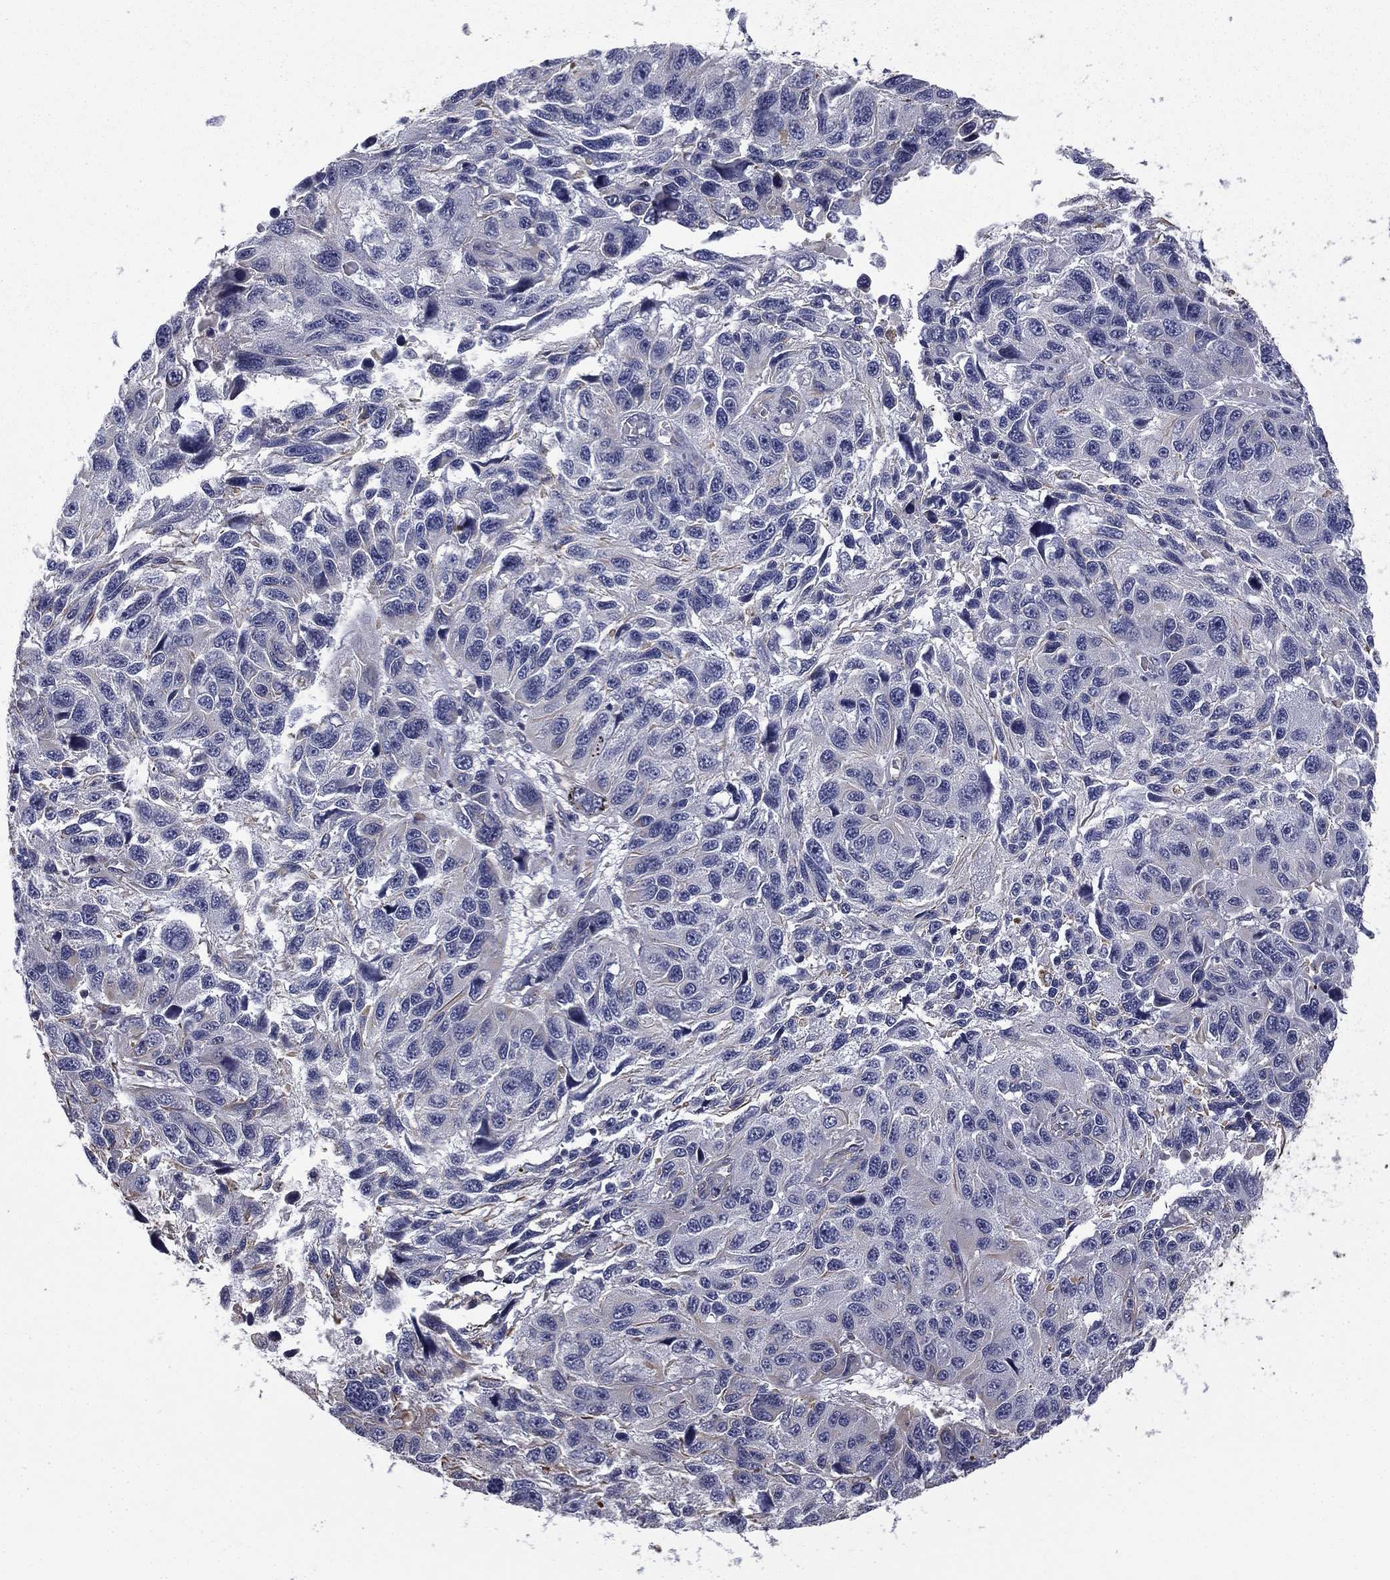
{"staining": {"intensity": "negative", "quantity": "none", "location": "none"}, "tissue": "melanoma", "cell_type": "Tumor cells", "image_type": "cancer", "snomed": [{"axis": "morphology", "description": "Malignant melanoma, NOS"}, {"axis": "topography", "description": "Skin"}], "caption": "Immunohistochemical staining of malignant melanoma demonstrates no significant staining in tumor cells.", "gene": "SCUBE1", "patient": {"sex": "male", "age": 53}}